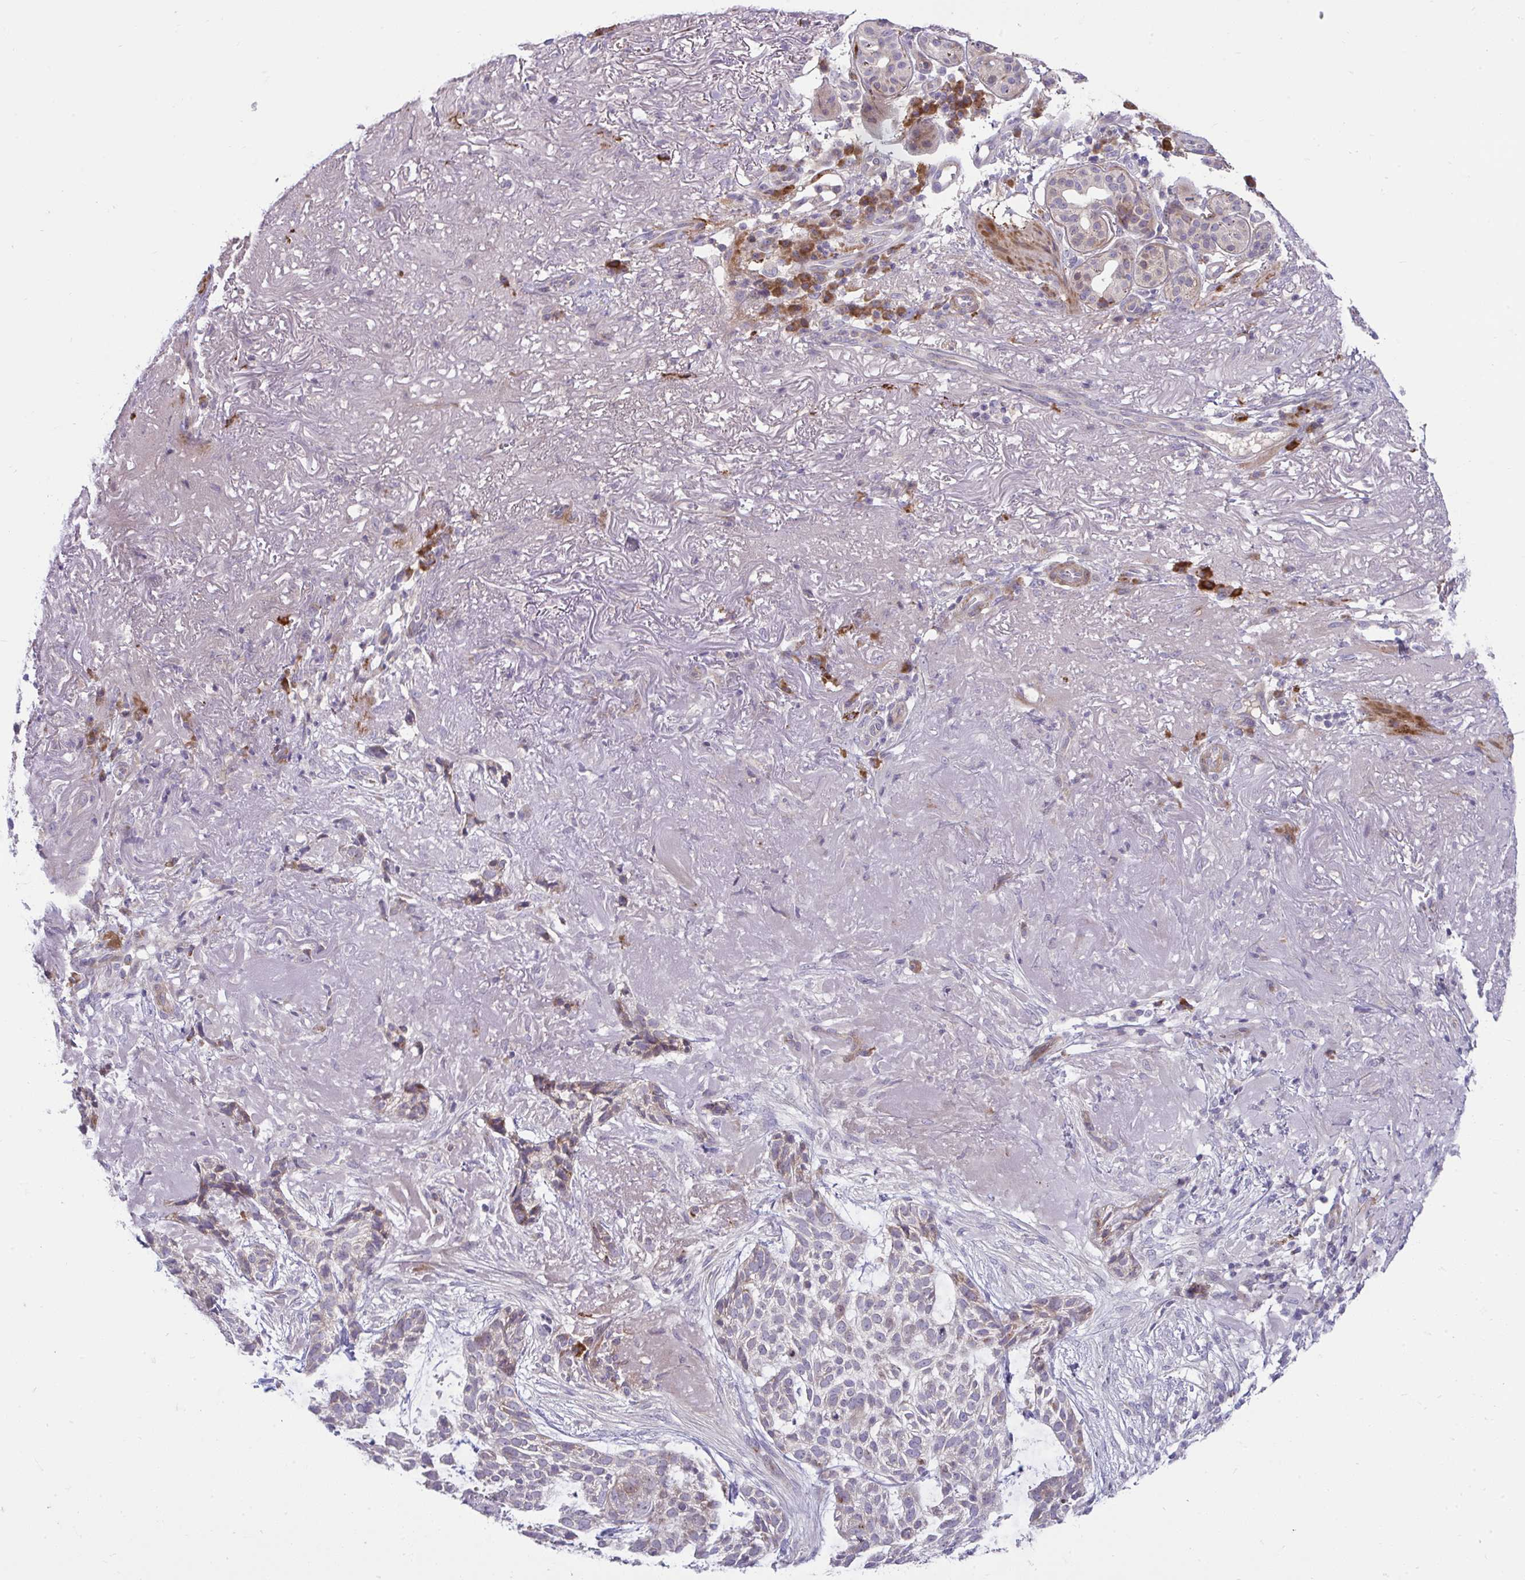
{"staining": {"intensity": "moderate", "quantity": "<25%", "location": "cytoplasmic/membranous"}, "tissue": "skin cancer", "cell_type": "Tumor cells", "image_type": "cancer", "snomed": [{"axis": "morphology", "description": "Basal cell carcinoma"}, {"axis": "topography", "description": "Skin"}, {"axis": "topography", "description": "Skin of face"}], "caption": "This image displays immunohistochemistry staining of skin basal cell carcinoma, with low moderate cytoplasmic/membranous positivity in approximately <25% of tumor cells.", "gene": "PIGZ", "patient": {"sex": "female", "age": 80}}